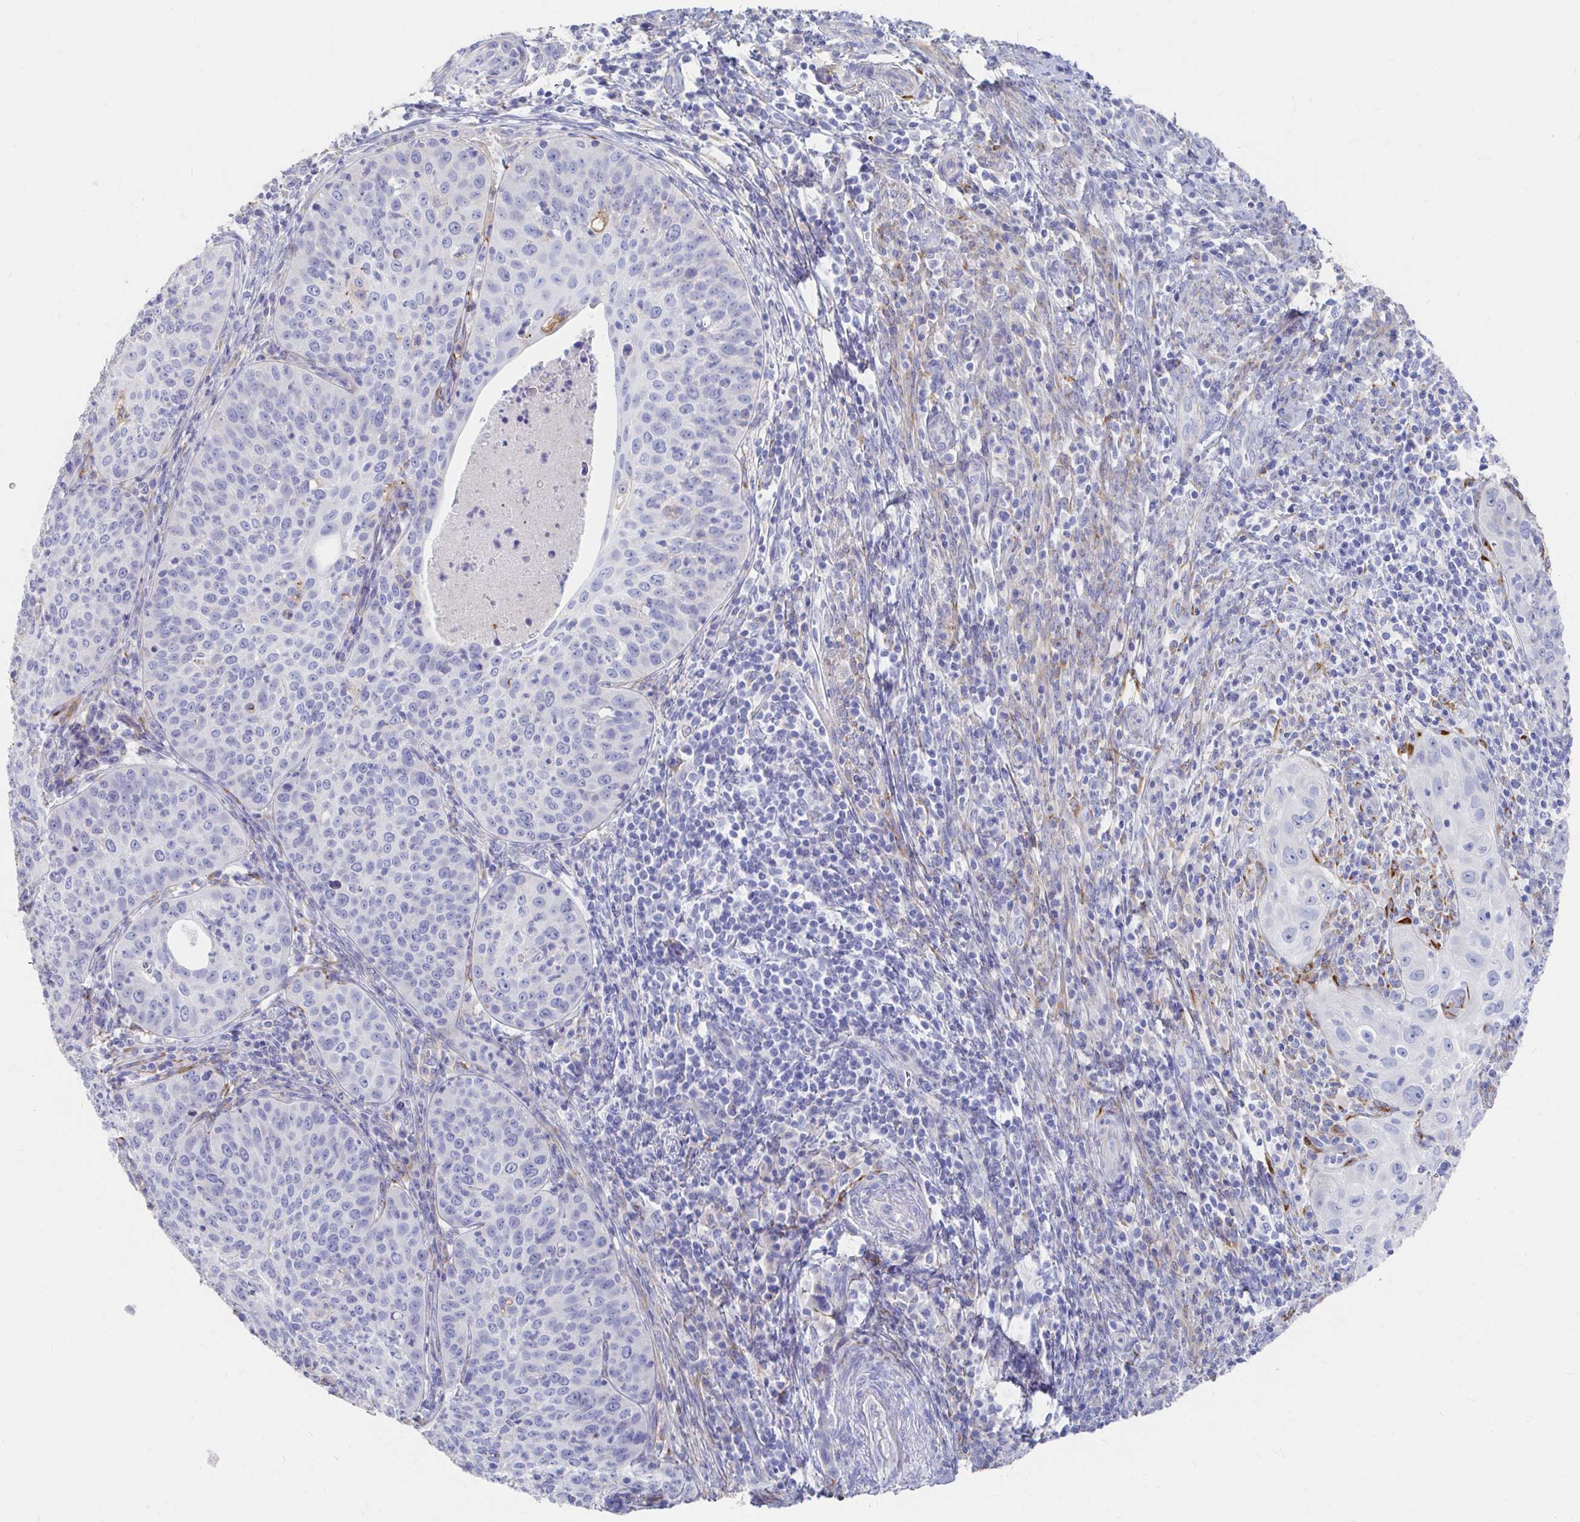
{"staining": {"intensity": "negative", "quantity": "none", "location": "none"}, "tissue": "cervical cancer", "cell_type": "Tumor cells", "image_type": "cancer", "snomed": [{"axis": "morphology", "description": "Squamous cell carcinoma, NOS"}, {"axis": "topography", "description": "Cervix"}], "caption": "This micrograph is of squamous cell carcinoma (cervical) stained with immunohistochemistry (IHC) to label a protein in brown with the nuclei are counter-stained blue. There is no expression in tumor cells.", "gene": "LAMC3", "patient": {"sex": "female", "age": 30}}